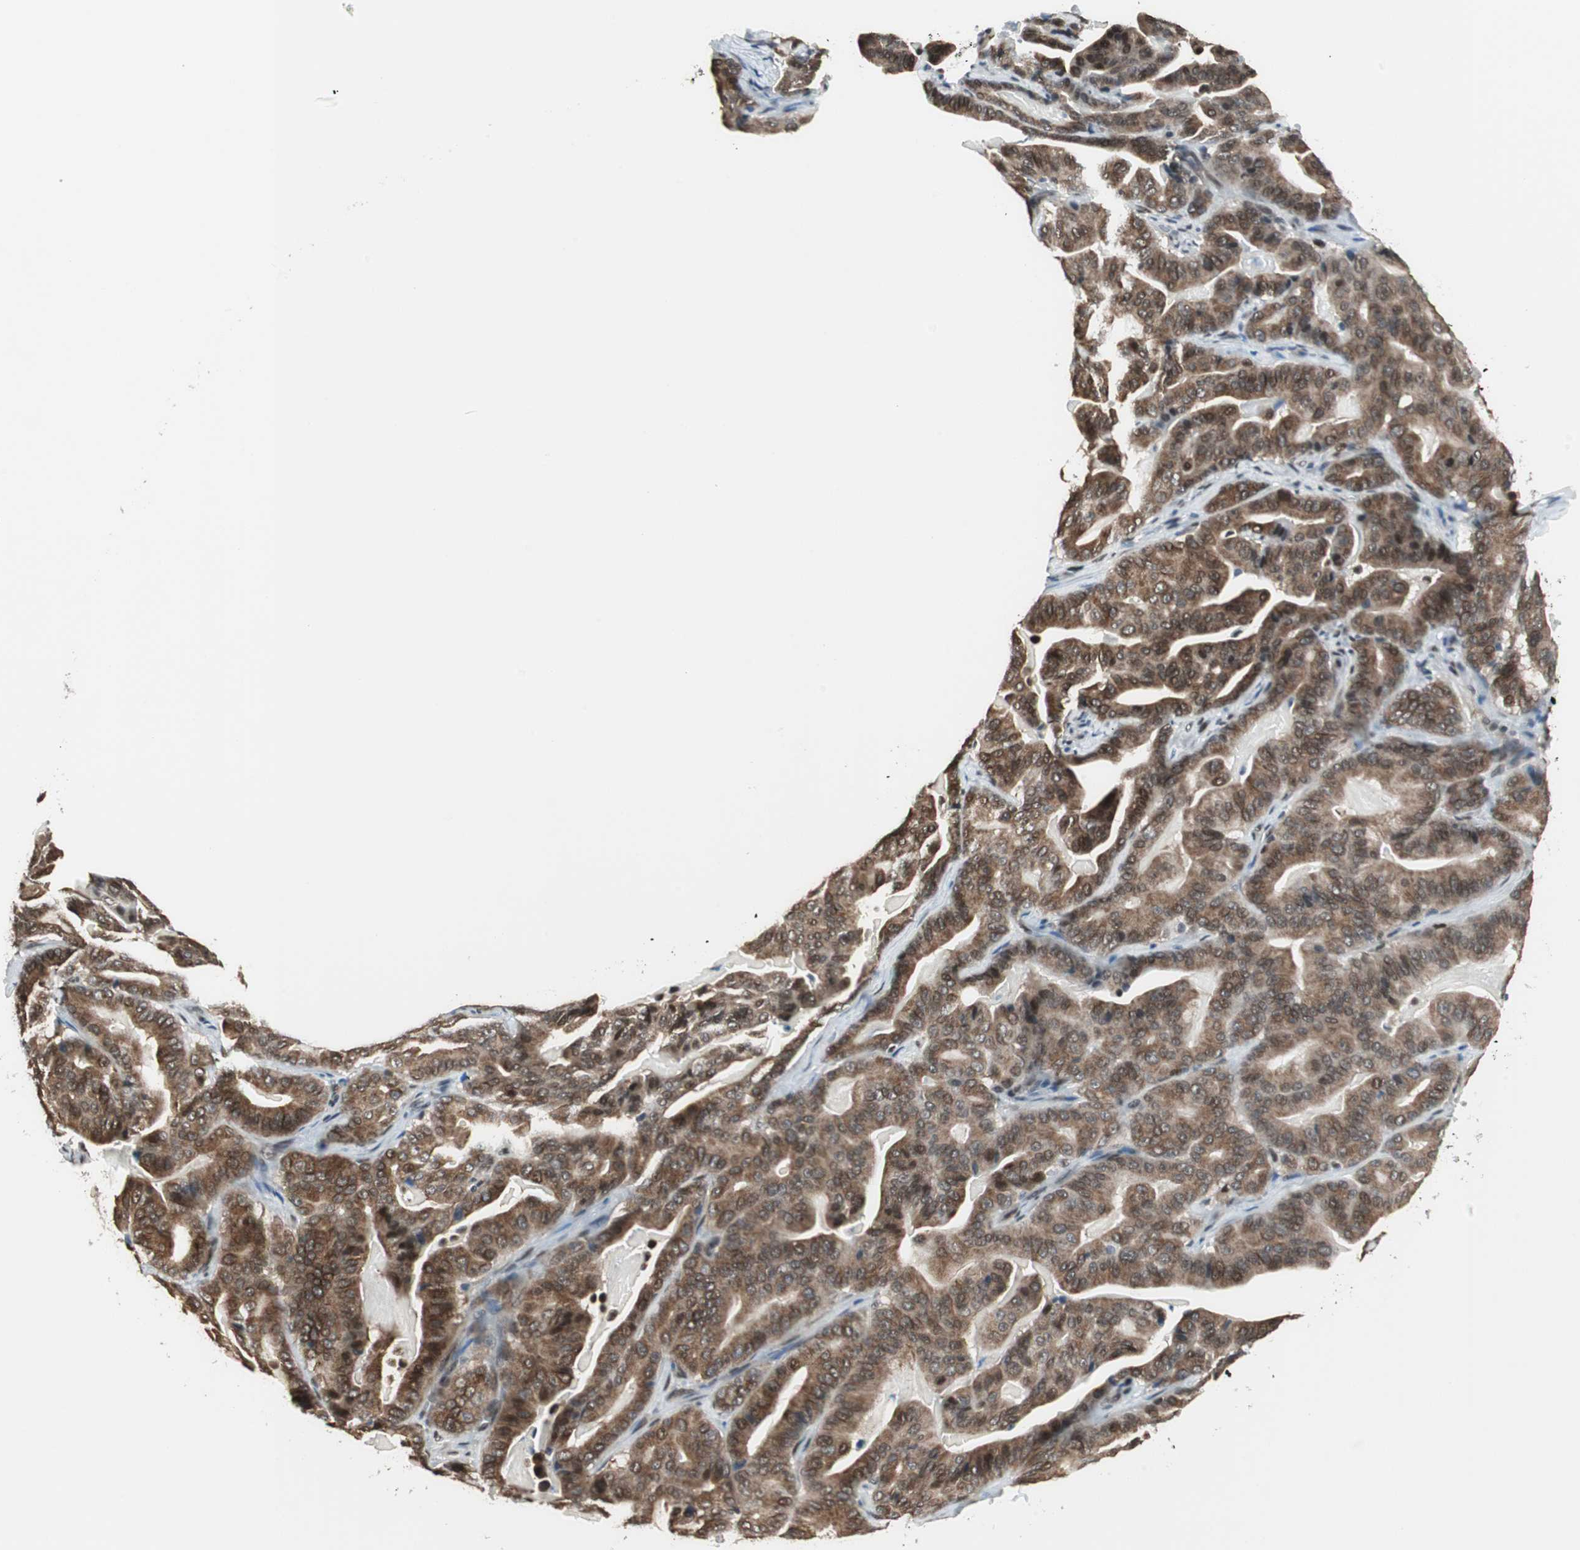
{"staining": {"intensity": "moderate", "quantity": ">75%", "location": "cytoplasmic/membranous,nuclear"}, "tissue": "pancreatic cancer", "cell_type": "Tumor cells", "image_type": "cancer", "snomed": [{"axis": "morphology", "description": "Adenocarcinoma, NOS"}, {"axis": "topography", "description": "Pancreas"}], "caption": "Adenocarcinoma (pancreatic) tissue shows moderate cytoplasmic/membranous and nuclear positivity in about >75% of tumor cells", "gene": "ZBTB17", "patient": {"sex": "male", "age": 63}}